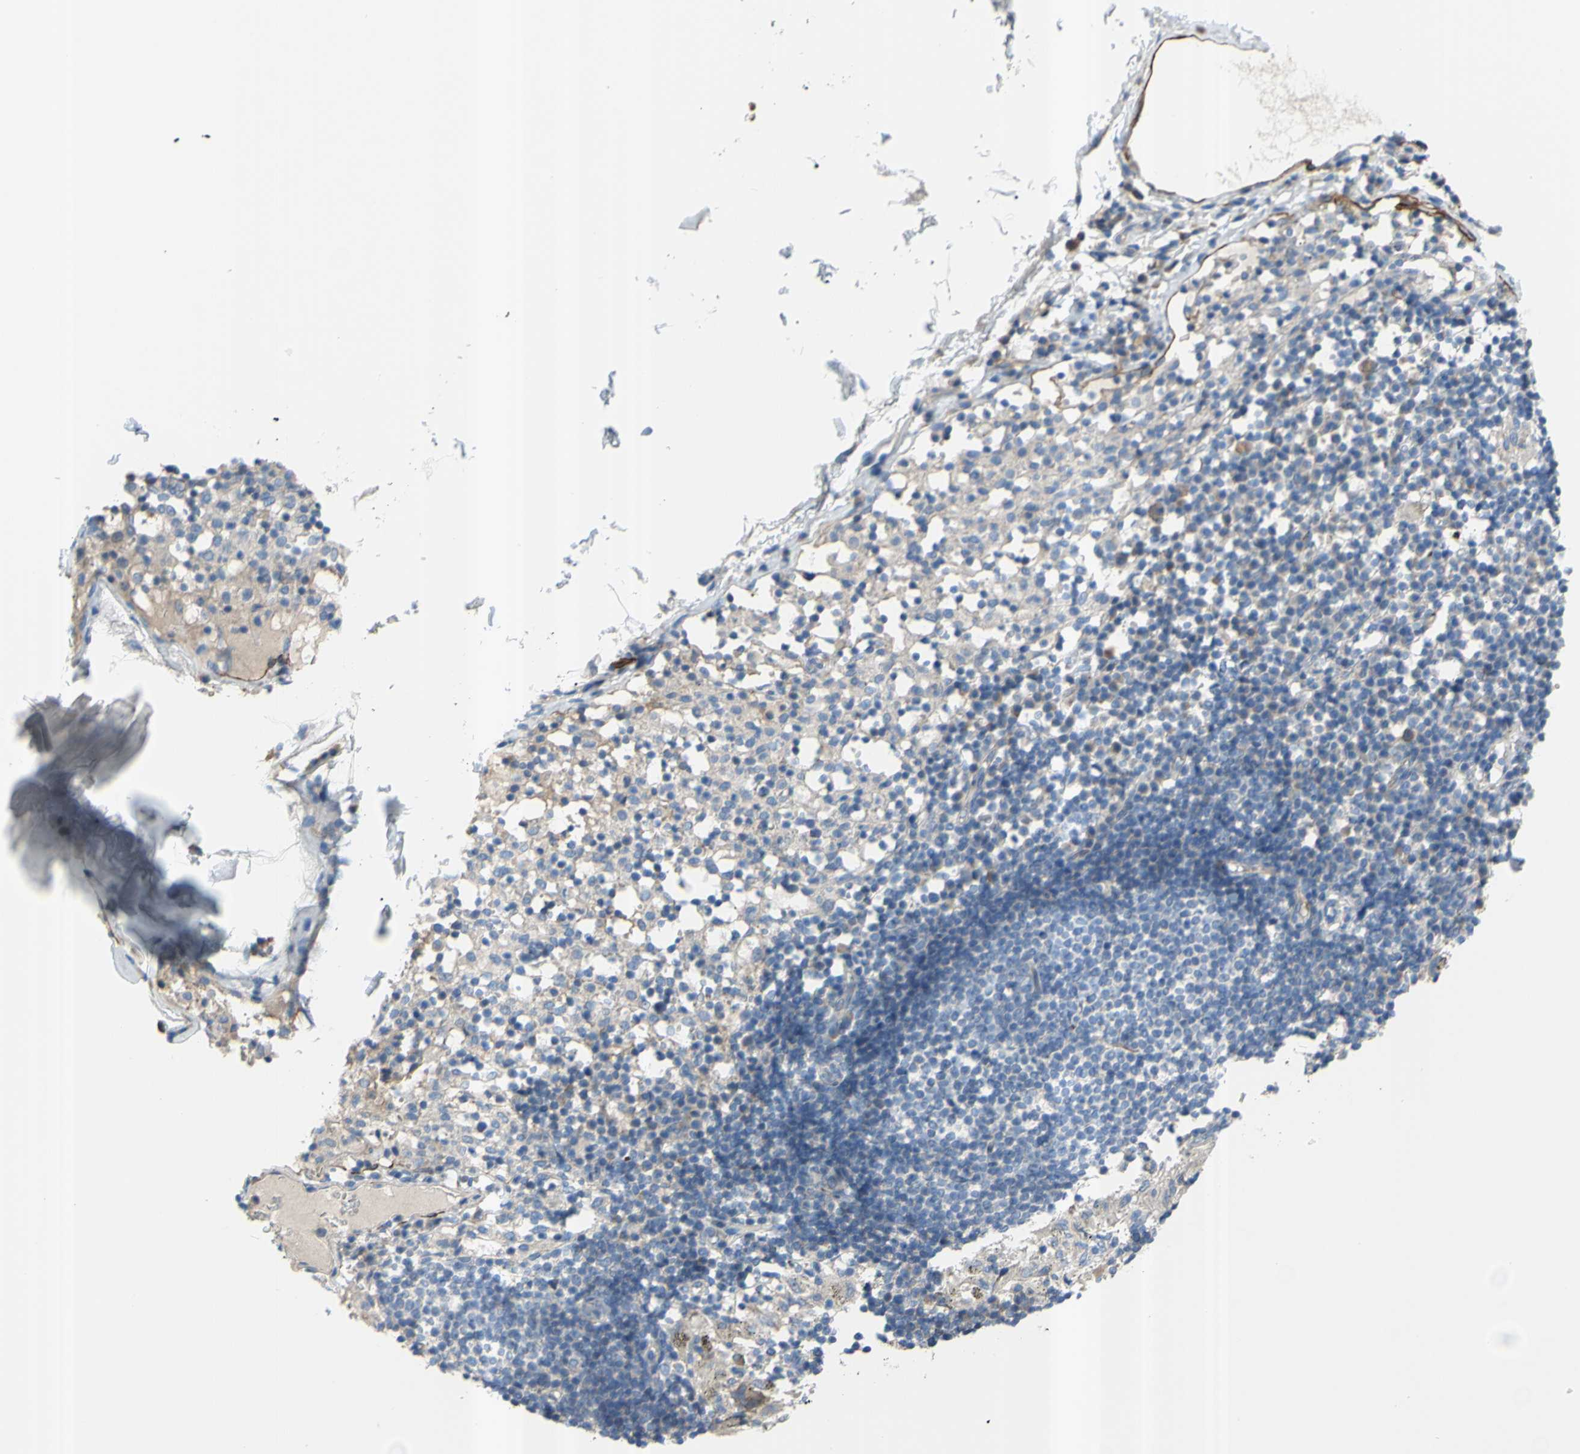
{"staining": {"intensity": "negative", "quantity": "none", "location": "none"}, "tissue": "adipose tissue", "cell_type": "Adipocytes", "image_type": "normal", "snomed": [{"axis": "morphology", "description": "Normal tissue, NOS"}, {"axis": "topography", "description": "Cartilage tissue"}, {"axis": "topography", "description": "Bronchus"}], "caption": "Adipocytes are negative for protein expression in benign human adipose tissue.", "gene": "PRRG2", "patient": {"sex": "female", "age": 73}}